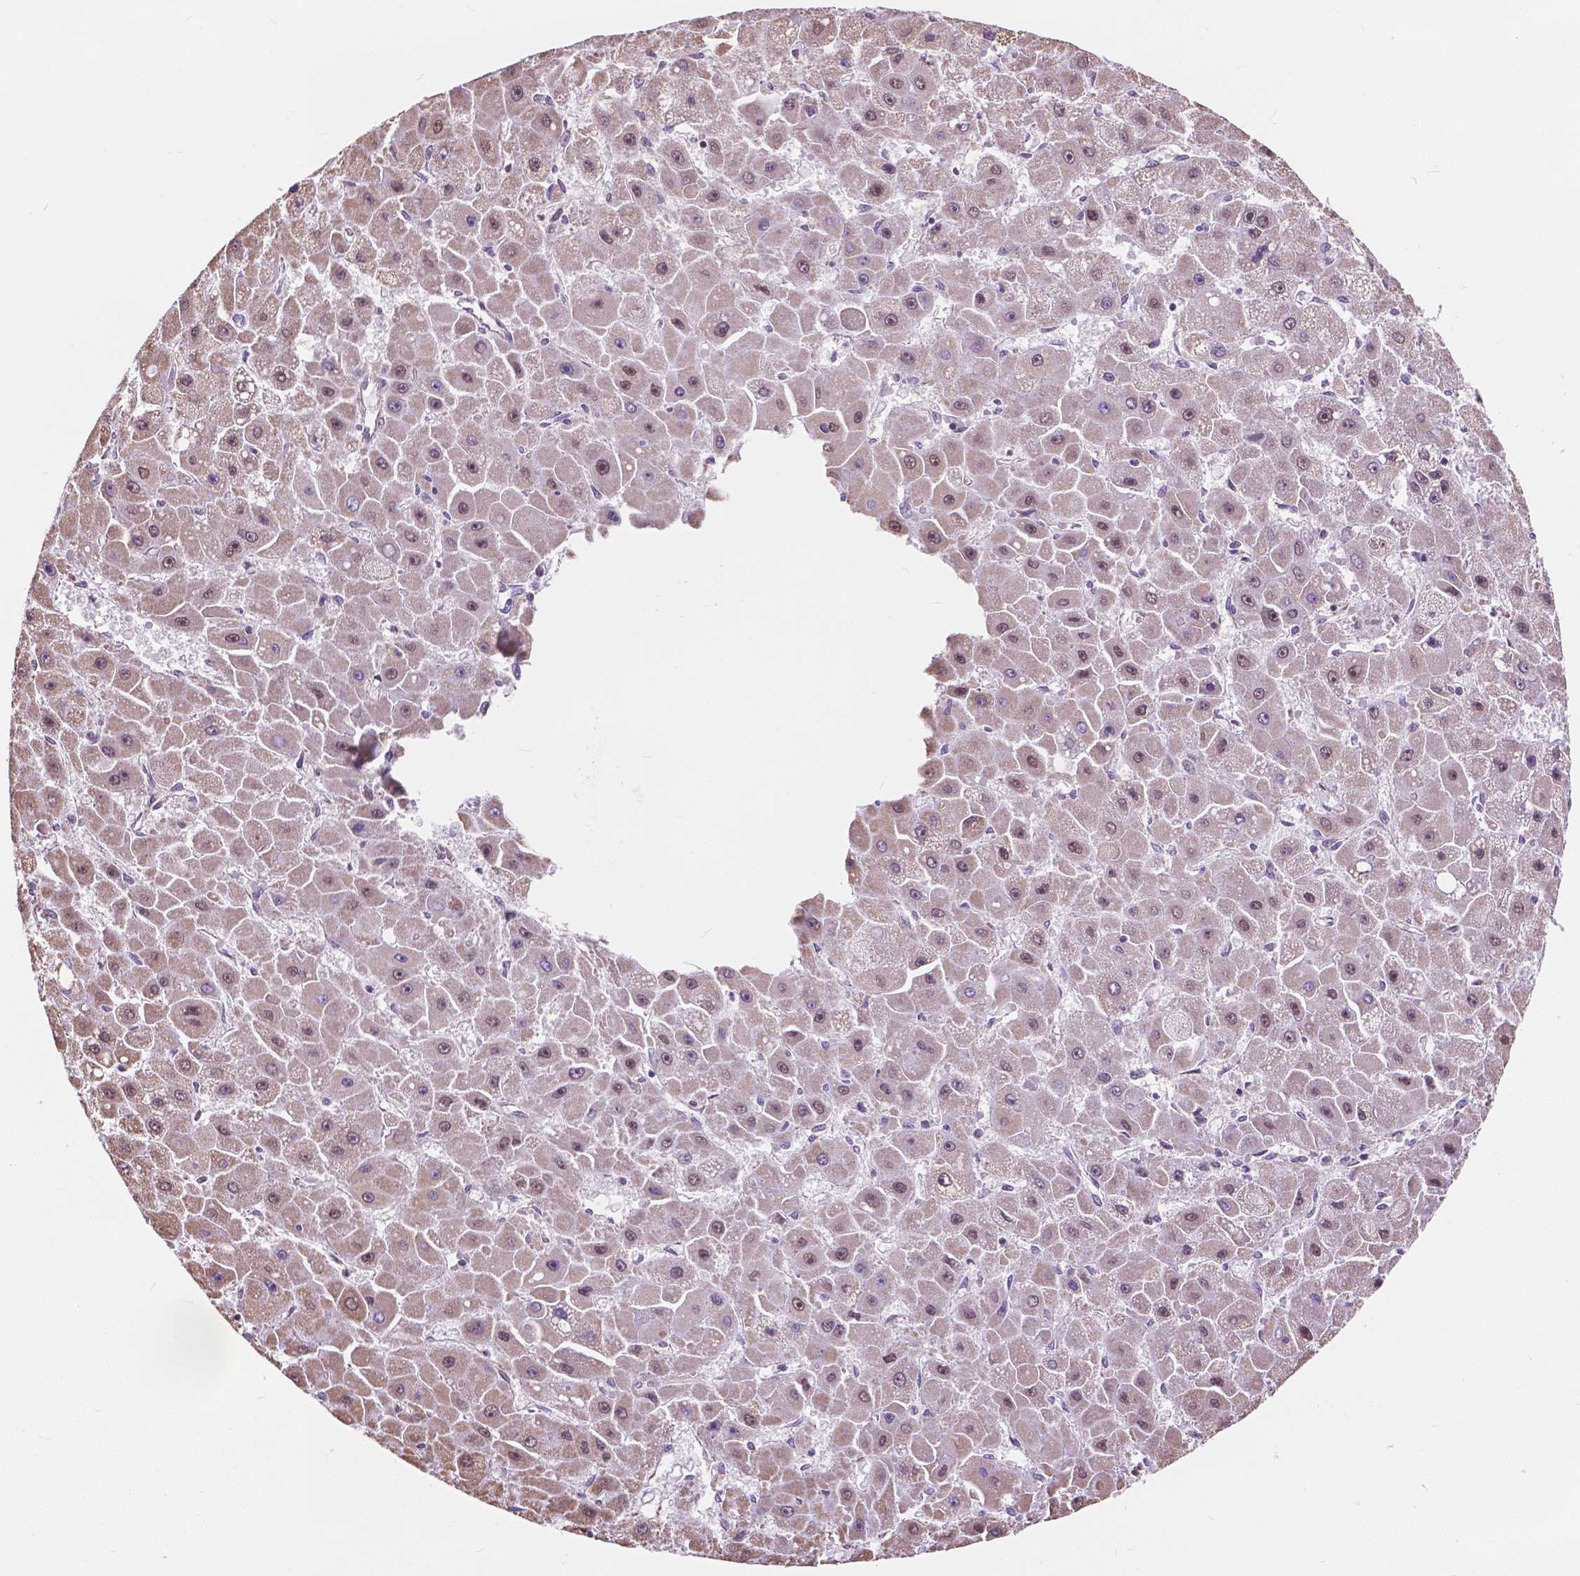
{"staining": {"intensity": "weak", "quantity": ">75%", "location": "cytoplasmic/membranous,nuclear"}, "tissue": "liver cancer", "cell_type": "Tumor cells", "image_type": "cancer", "snomed": [{"axis": "morphology", "description": "Carcinoma, Hepatocellular, NOS"}, {"axis": "topography", "description": "Liver"}], "caption": "Liver cancer stained with a protein marker displays weak staining in tumor cells.", "gene": "SCOC", "patient": {"sex": "female", "age": 25}}